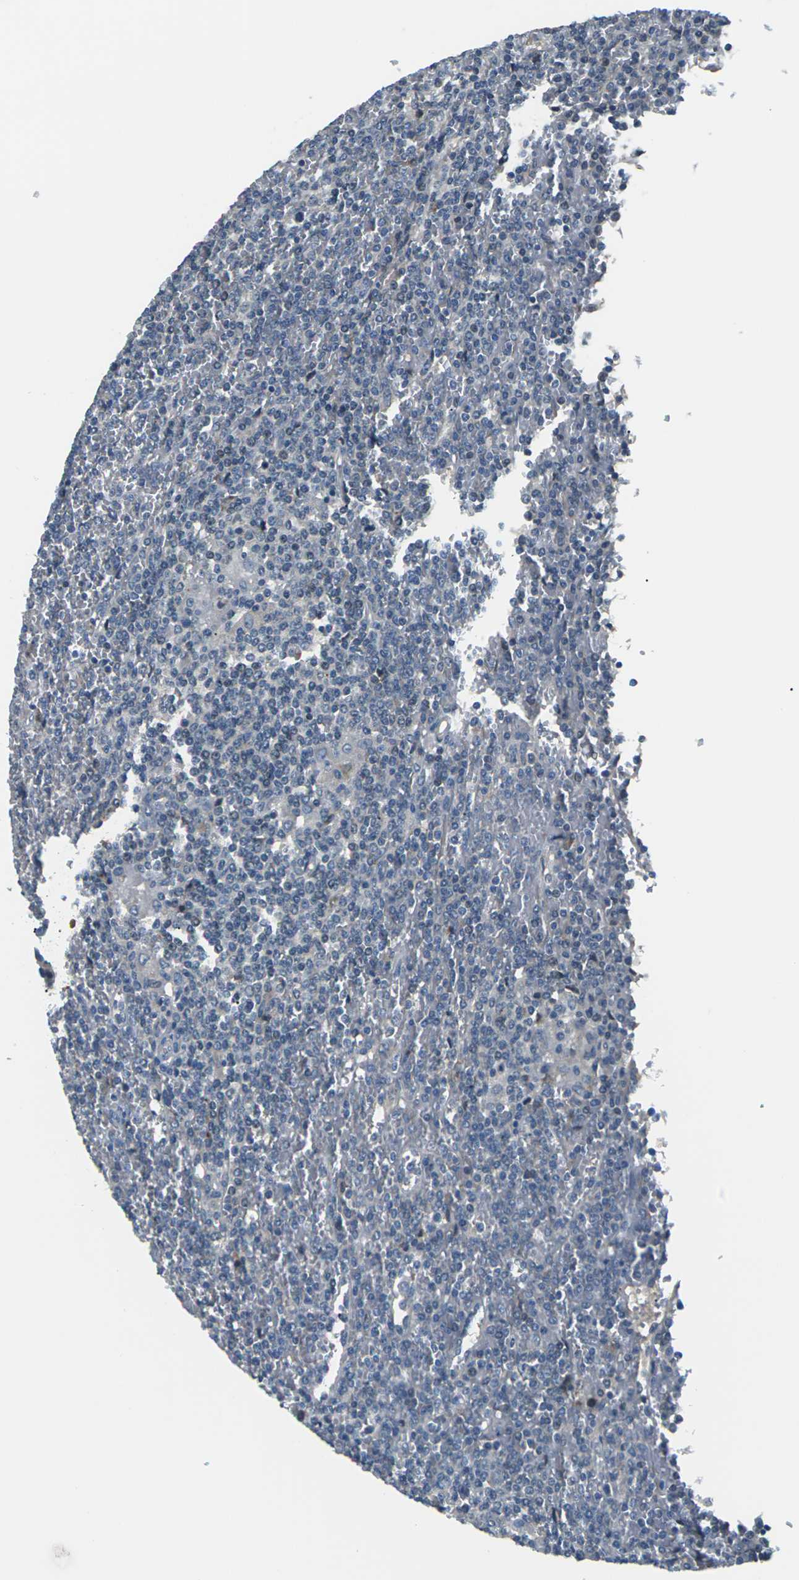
{"staining": {"intensity": "negative", "quantity": "none", "location": "none"}, "tissue": "lymphoma", "cell_type": "Tumor cells", "image_type": "cancer", "snomed": [{"axis": "morphology", "description": "Malignant lymphoma, non-Hodgkin's type, Low grade"}, {"axis": "topography", "description": "Spleen"}], "caption": "Immunohistochemistry (IHC) micrograph of neoplastic tissue: malignant lymphoma, non-Hodgkin's type (low-grade) stained with DAB (3,3'-diaminobenzidine) shows no significant protein expression in tumor cells. (Immunohistochemistry, brightfield microscopy, high magnification).", "gene": "SLC13A3", "patient": {"sex": "female", "age": 19}}